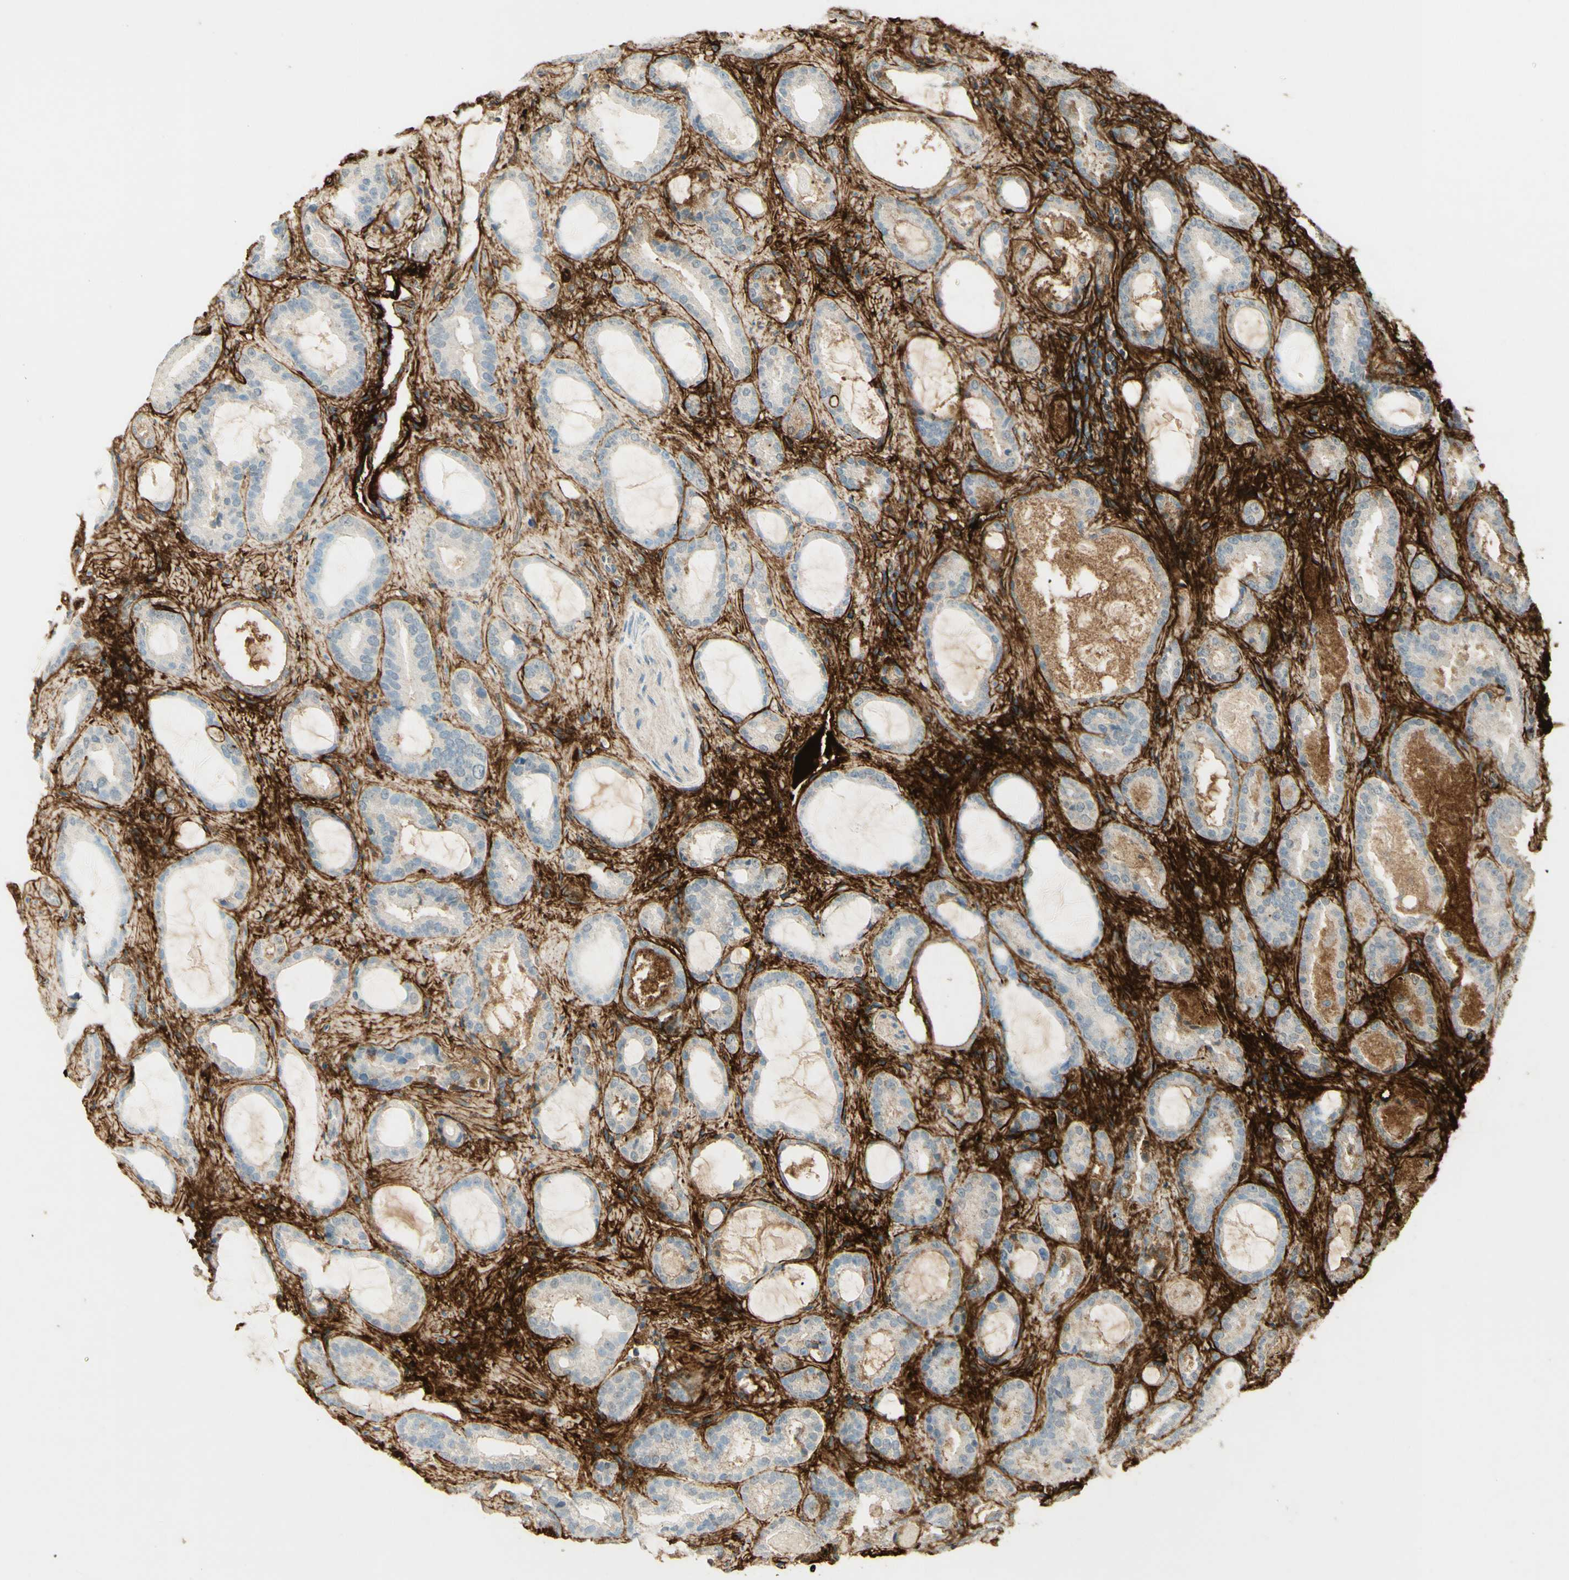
{"staining": {"intensity": "negative", "quantity": "none", "location": "none"}, "tissue": "prostate cancer", "cell_type": "Tumor cells", "image_type": "cancer", "snomed": [{"axis": "morphology", "description": "Adenocarcinoma, Low grade"}, {"axis": "topography", "description": "Prostate"}], "caption": "The micrograph exhibits no staining of tumor cells in prostate adenocarcinoma (low-grade).", "gene": "TNN", "patient": {"sex": "male", "age": 60}}